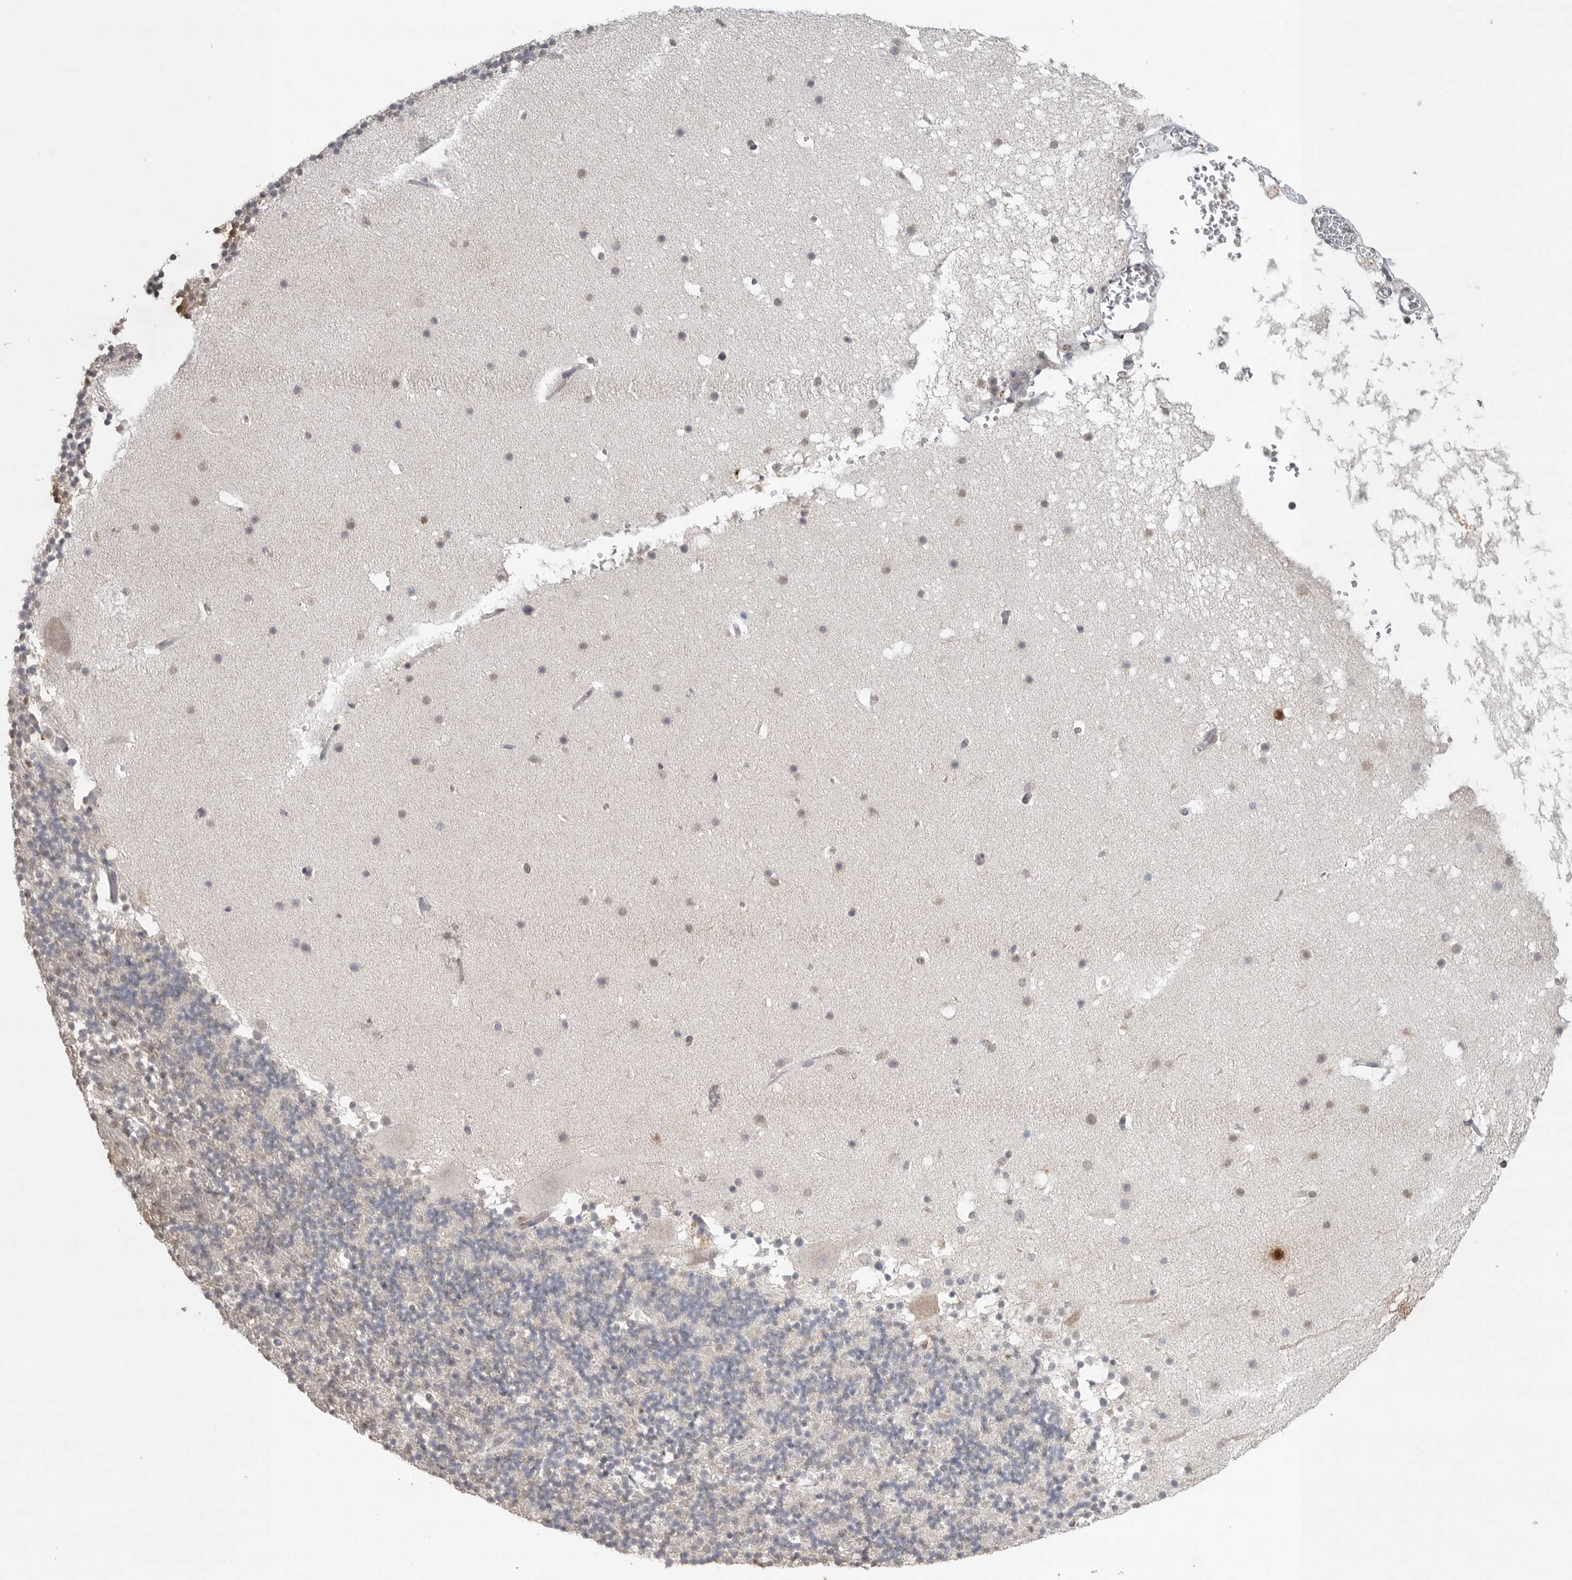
{"staining": {"intensity": "negative", "quantity": "none", "location": "none"}, "tissue": "cerebellum", "cell_type": "Cells in granular layer", "image_type": "normal", "snomed": [{"axis": "morphology", "description": "Normal tissue, NOS"}, {"axis": "topography", "description": "Cerebellum"}], "caption": "A high-resolution histopathology image shows immunohistochemistry staining of benign cerebellum, which exhibits no significant positivity in cells in granular layer.", "gene": "KLK5", "patient": {"sex": "male", "age": 57}}